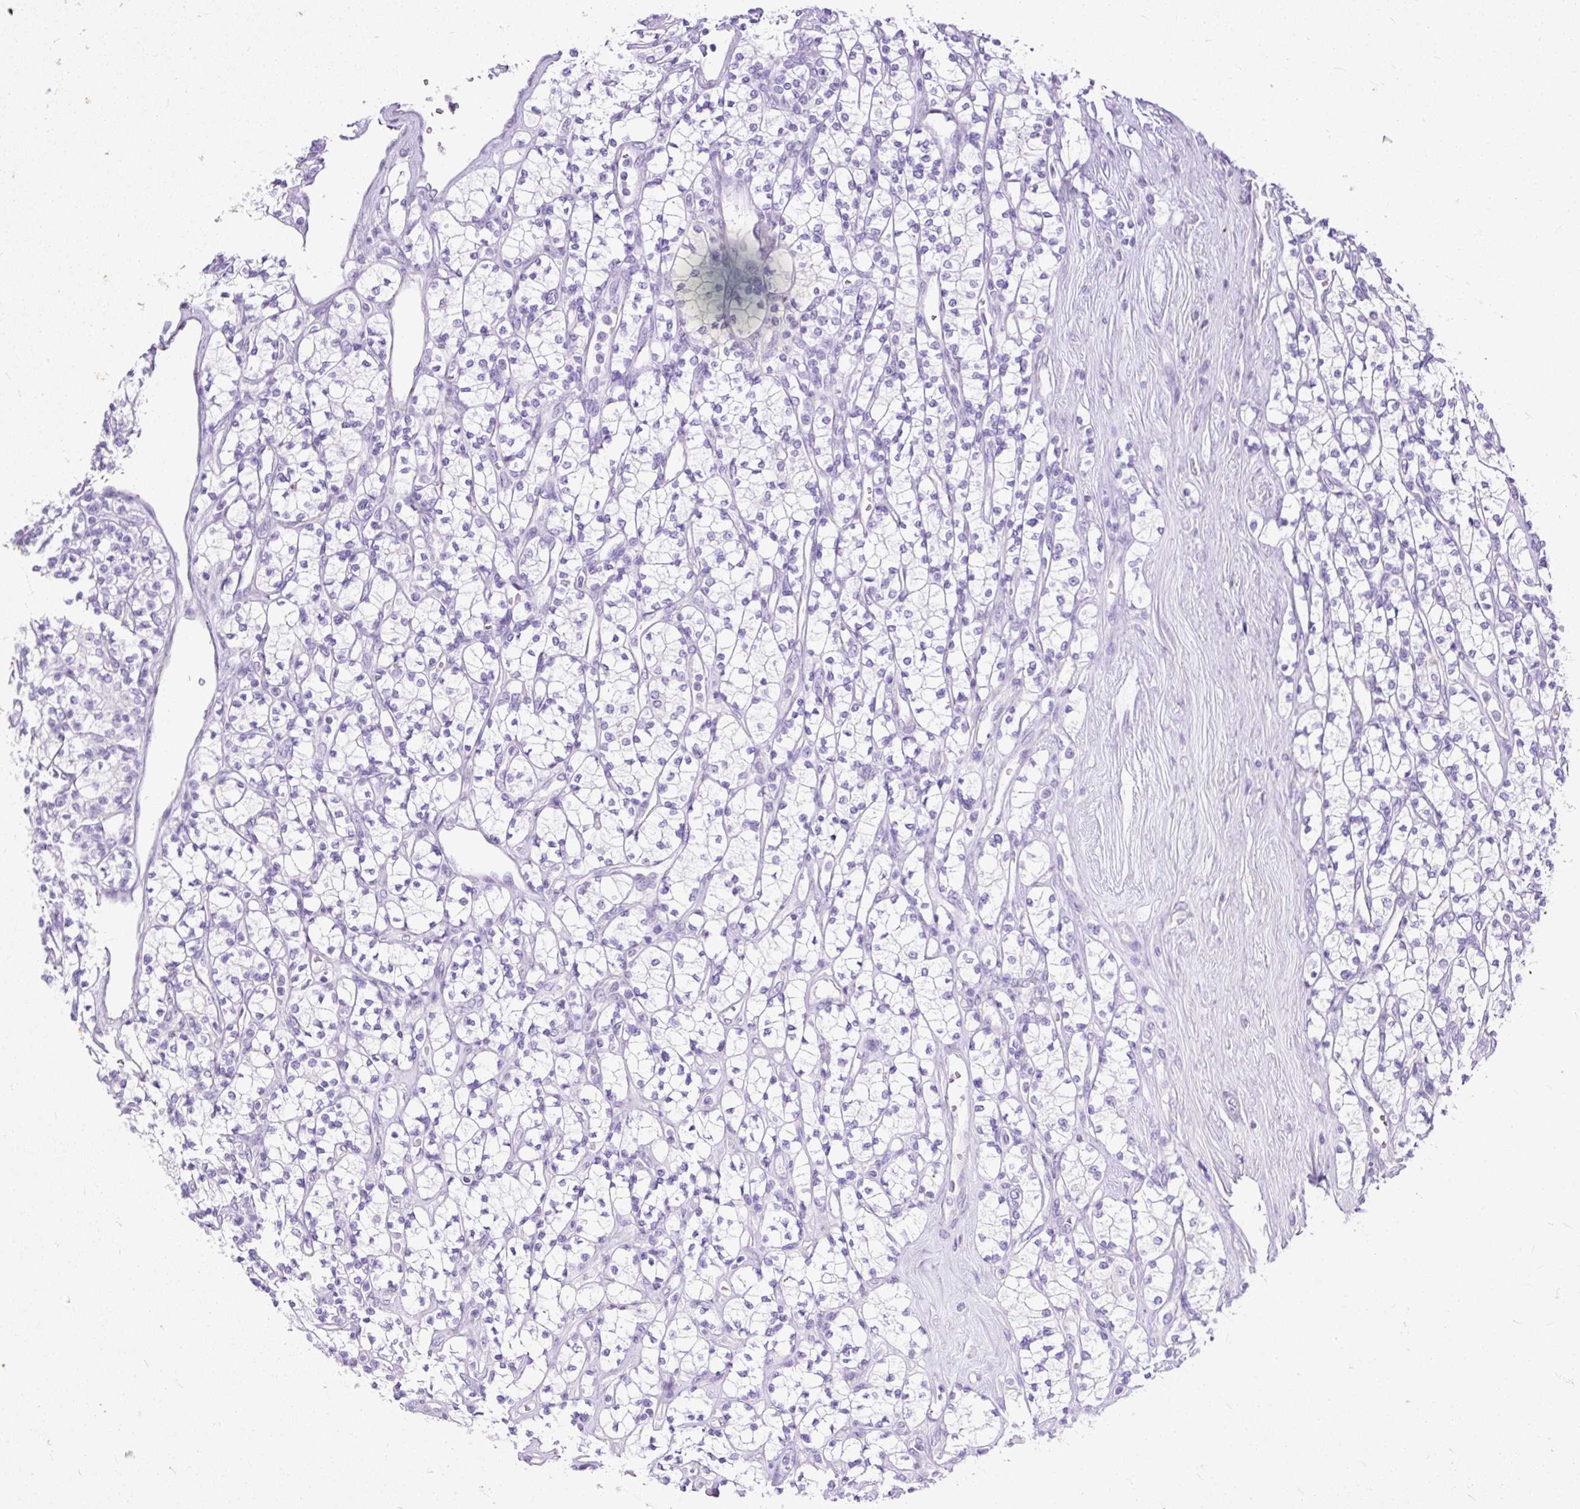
{"staining": {"intensity": "negative", "quantity": "none", "location": "none"}, "tissue": "renal cancer", "cell_type": "Tumor cells", "image_type": "cancer", "snomed": [{"axis": "morphology", "description": "Adenocarcinoma, NOS"}, {"axis": "topography", "description": "Kidney"}], "caption": "Protein analysis of adenocarcinoma (renal) exhibits no significant positivity in tumor cells.", "gene": "HEY1", "patient": {"sex": "male", "age": 77}}